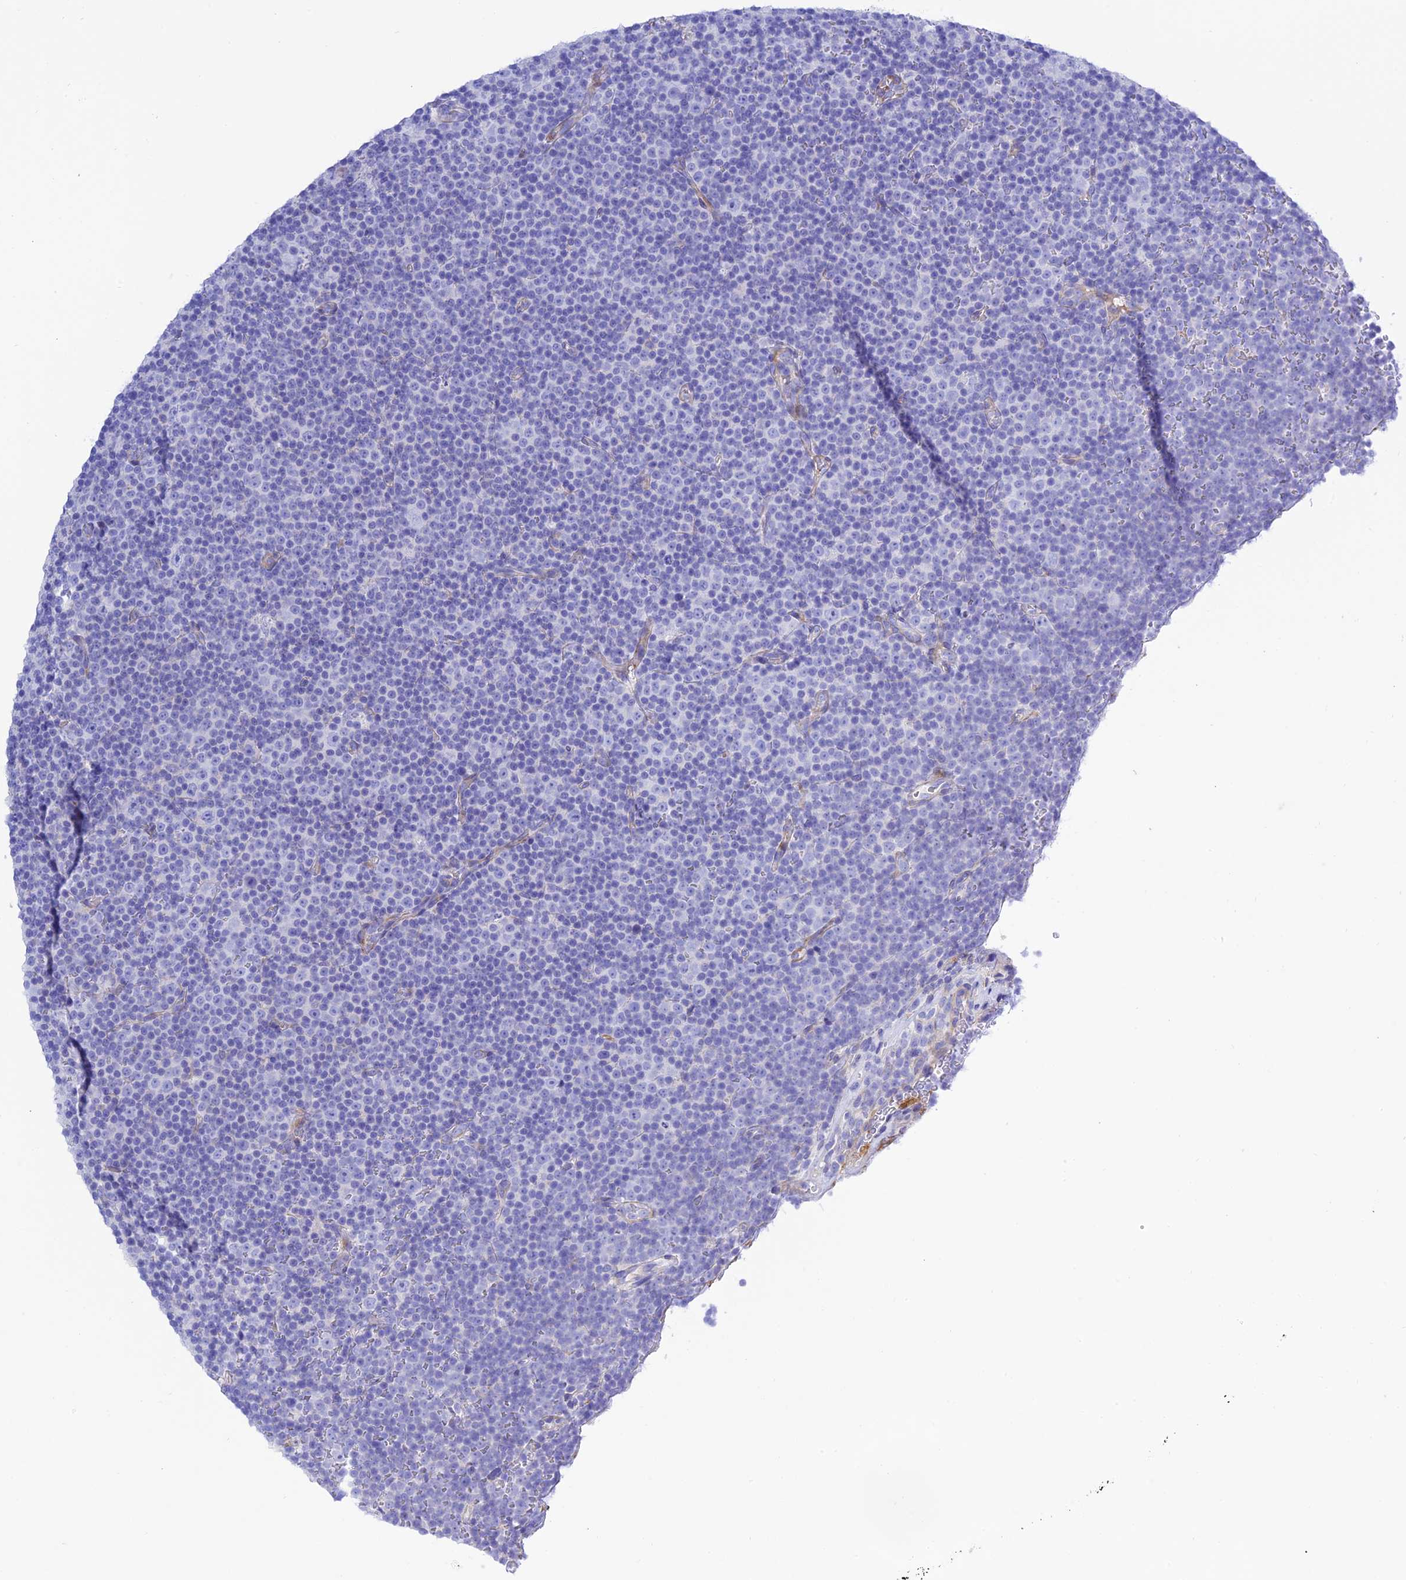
{"staining": {"intensity": "negative", "quantity": "none", "location": "none"}, "tissue": "lymphoma", "cell_type": "Tumor cells", "image_type": "cancer", "snomed": [{"axis": "morphology", "description": "Malignant lymphoma, non-Hodgkin's type, Low grade"}, {"axis": "topography", "description": "Lymph node"}], "caption": "This is a histopathology image of IHC staining of lymphoma, which shows no expression in tumor cells.", "gene": "FRA10AC1", "patient": {"sex": "female", "age": 67}}